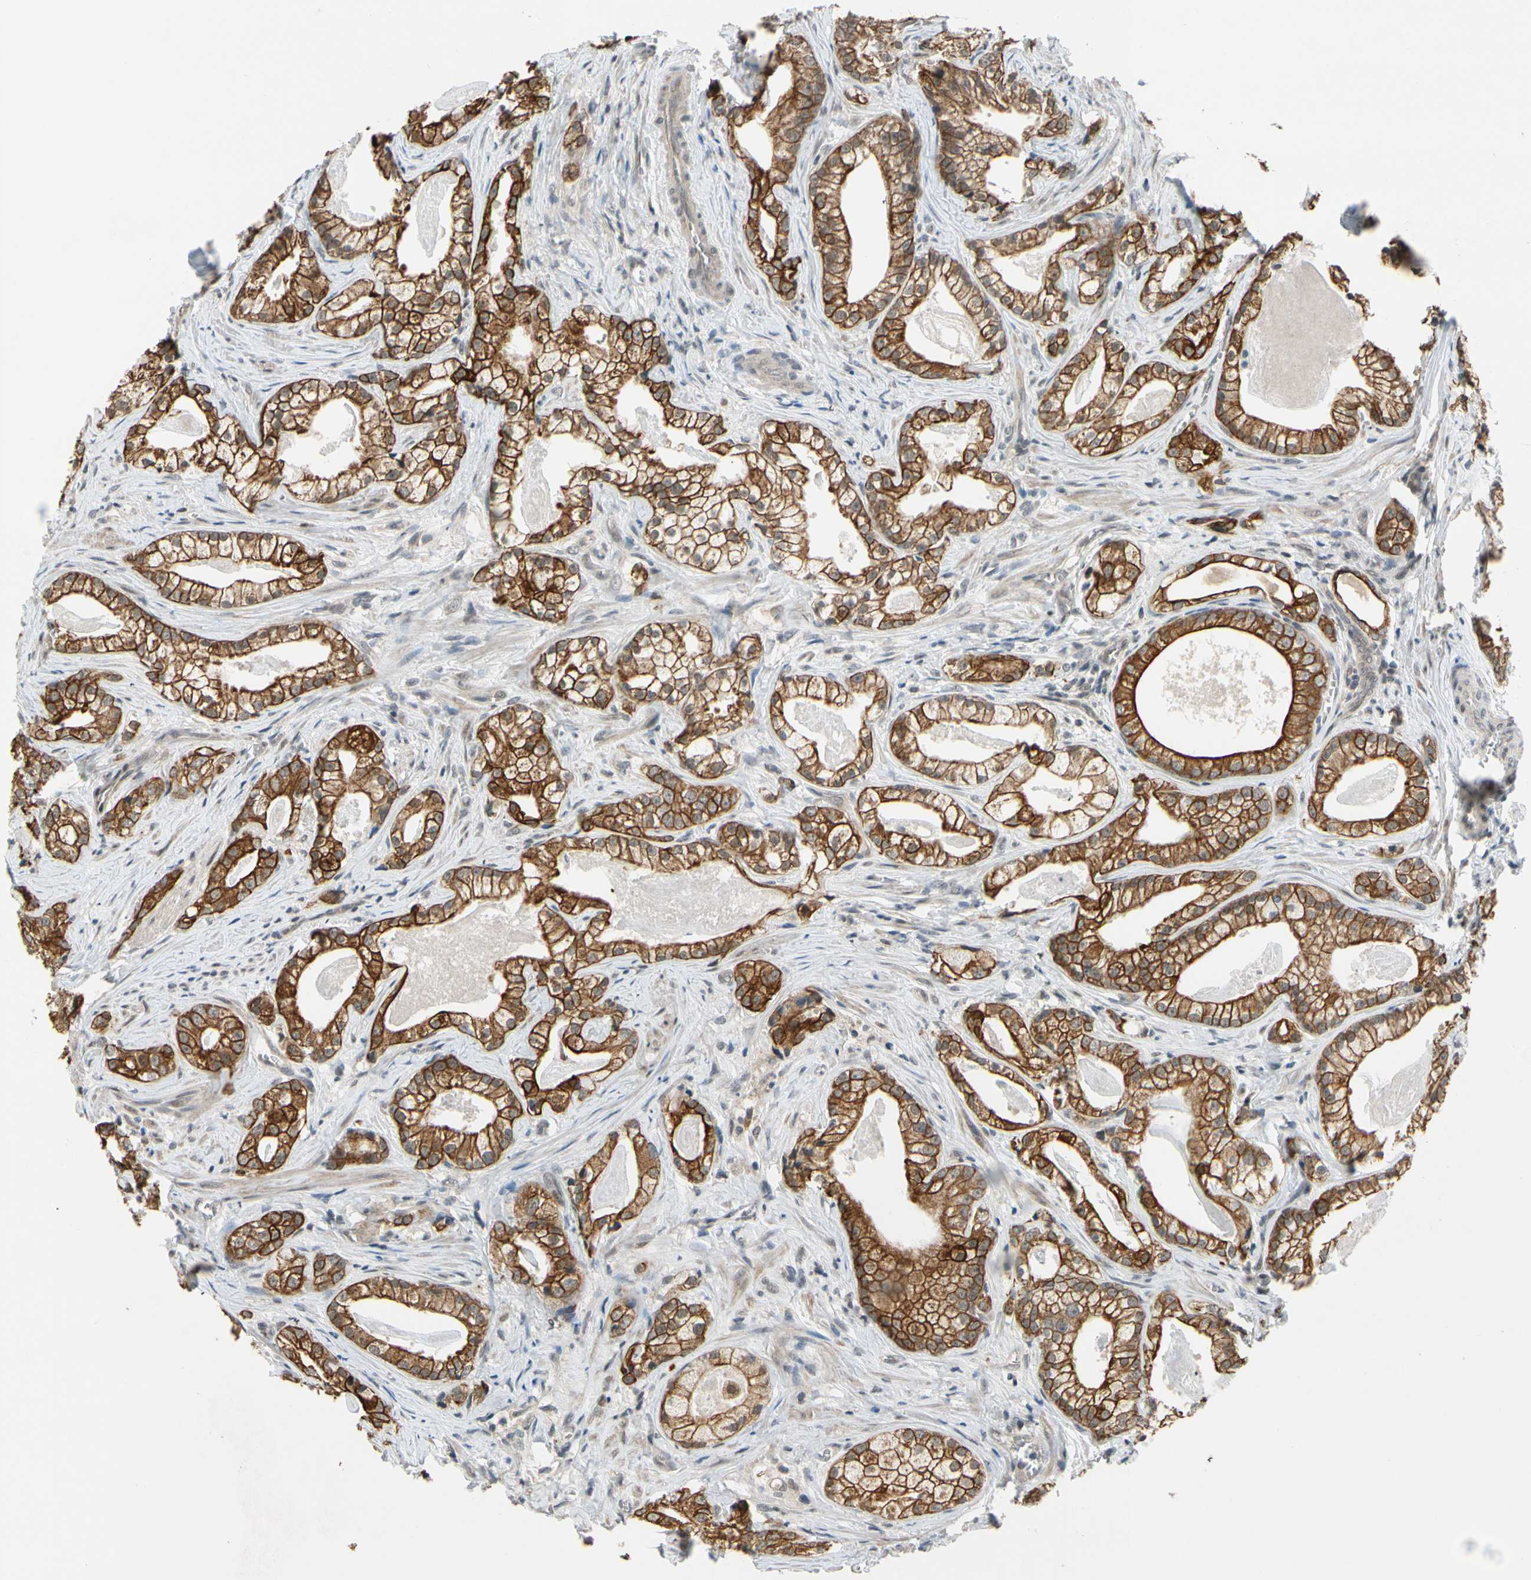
{"staining": {"intensity": "strong", "quantity": ">75%", "location": "cytoplasmic/membranous"}, "tissue": "prostate cancer", "cell_type": "Tumor cells", "image_type": "cancer", "snomed": [{"axis": "morphology", "description": "Adenocarcinoma, Low grade"}, {"axis": "topography", "description": "Prostate"}], "caption": "Prostate cancer stained with immunohistochemistry shows strong cytoplasmic/membranous expression in approximately >75% of tumor cells.", "gene": "TAF12", "patient": {"sex": "male", "age": 59}}